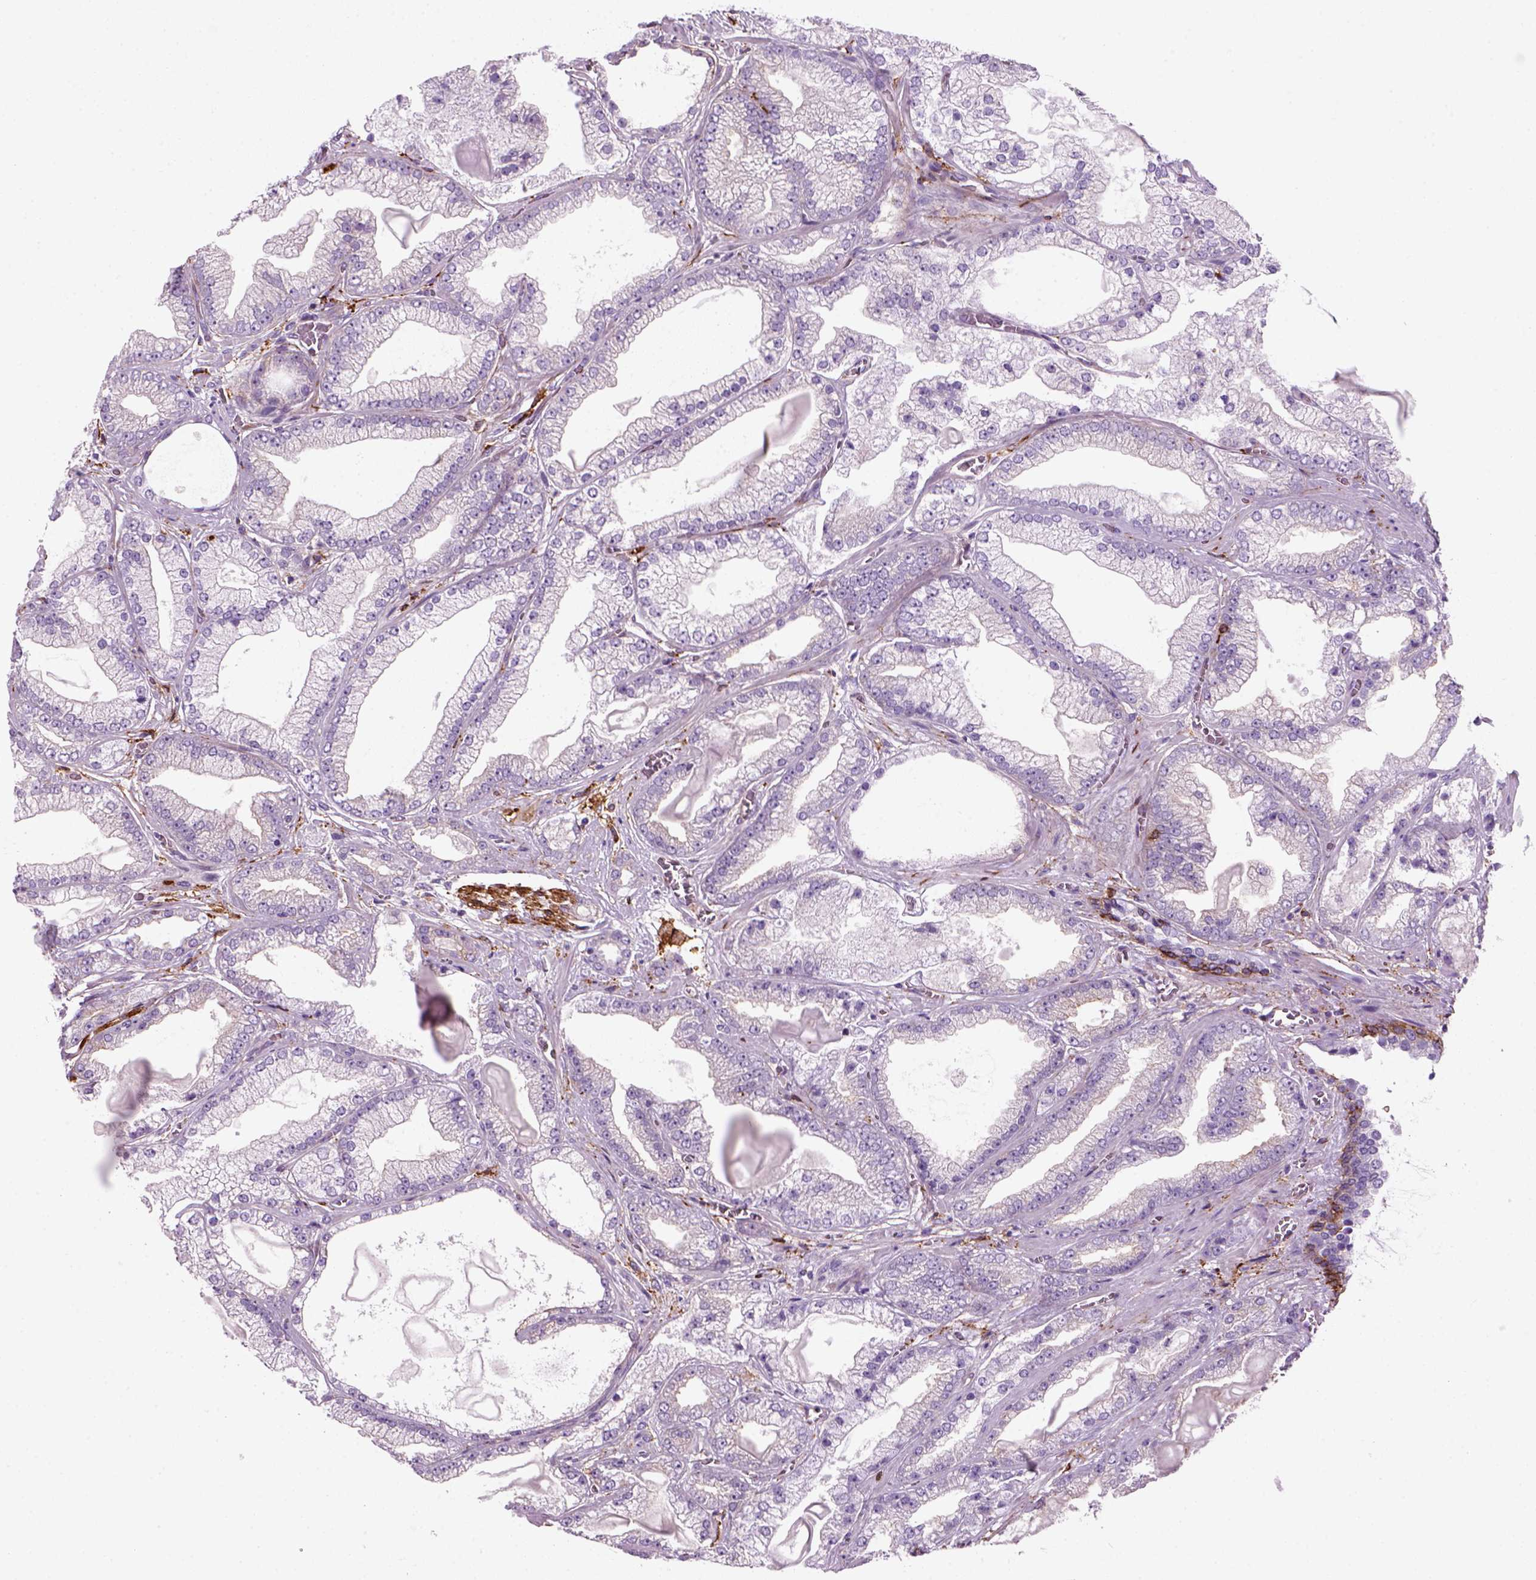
{"staining": {"intensity": "negative", "quantity": "none", "location": "none"}, "tissue": "prostate cancer", "cell_type": "Tumor cells", "image_type": "cancer", "snomed": [{"axis": "morphology", "description": "Adenocarcinoma, Low grade"}, {"axis": "topography", "description": "Prostate"}], "caption": "An immunohistochemistry (IHC) histopathology image of adenocarcinoma (low-grade) (prostate) is shown. There is no staining in tumor cells of adenocarcinoma (low-grade) (prostate).", "gene": "MARCKS", "patient": {"sex": "male", "age": 57}}